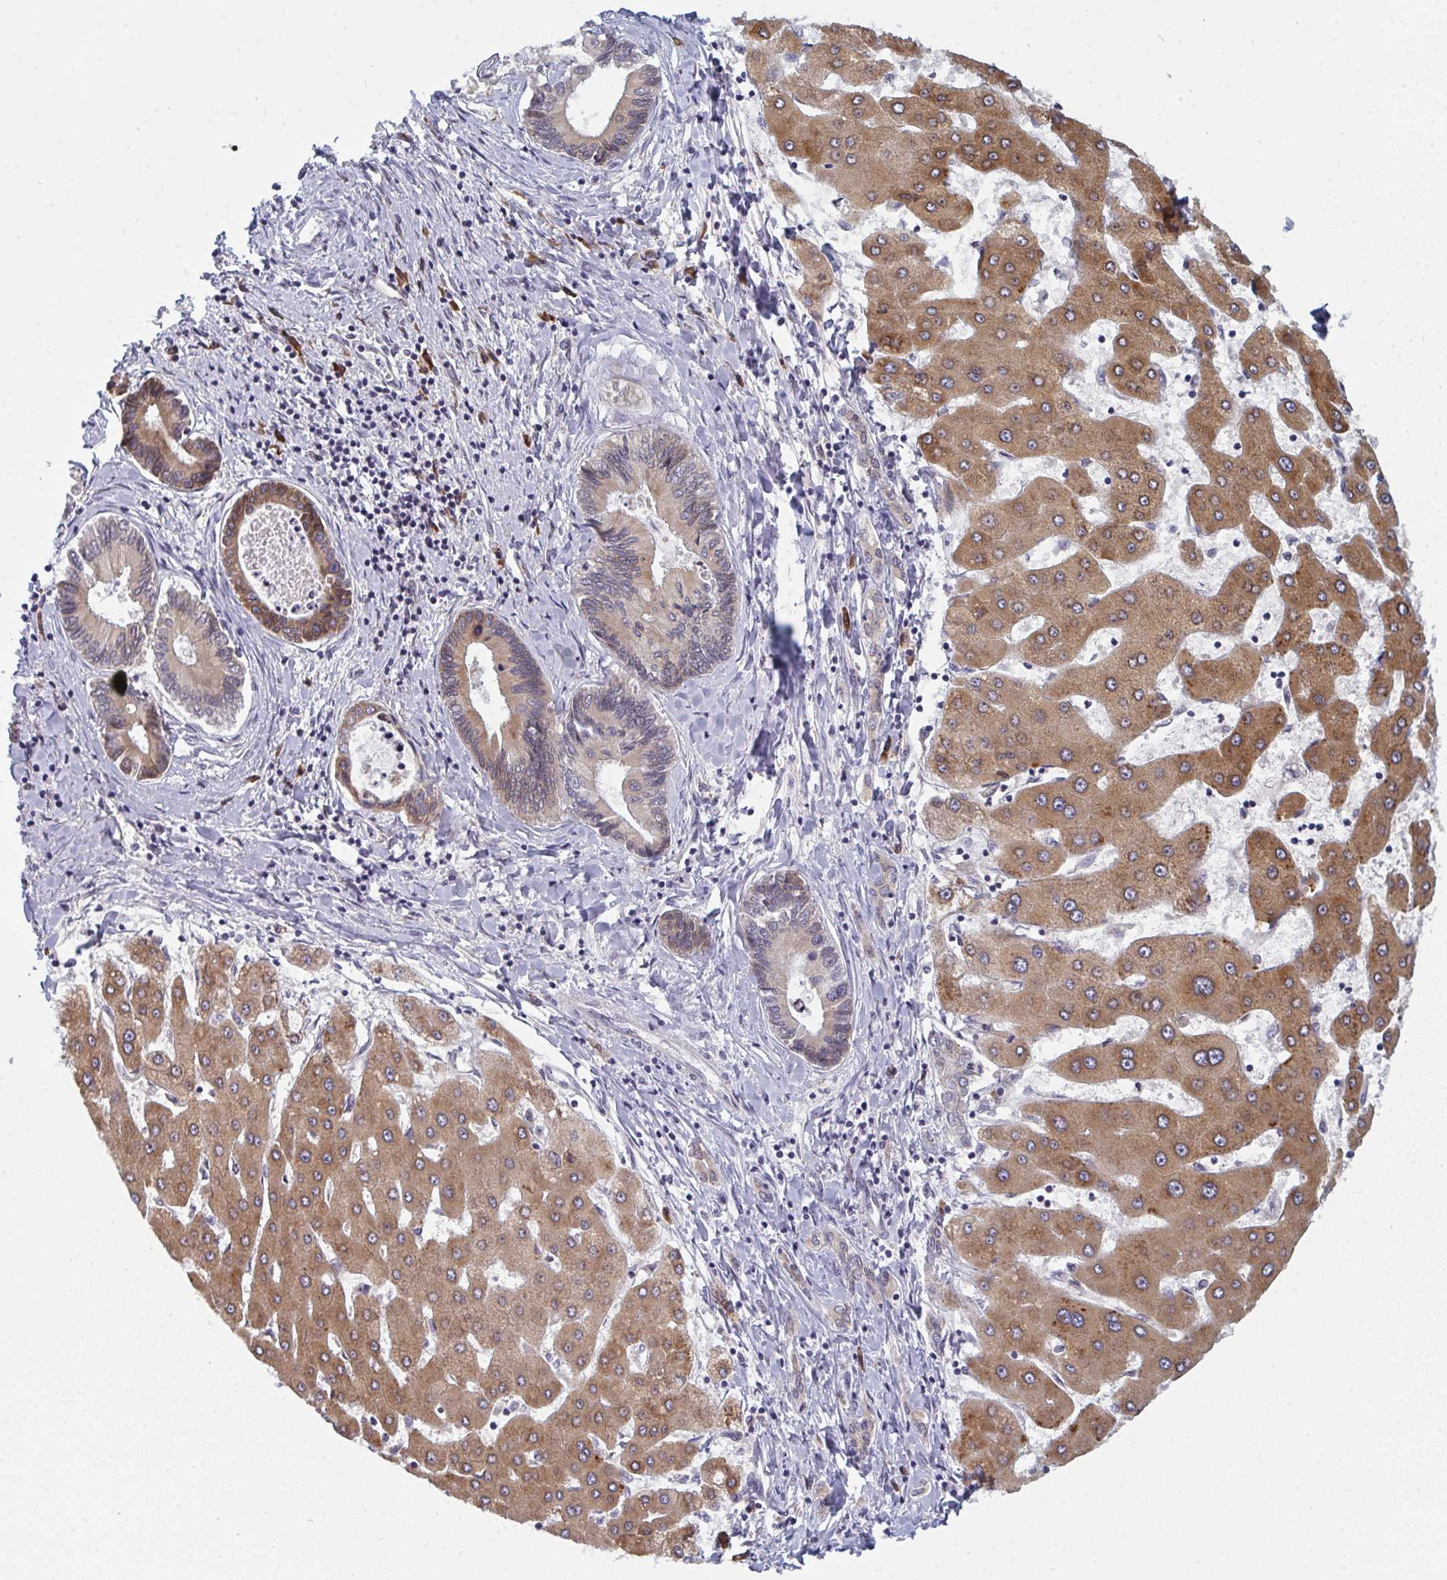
{"staining": {"intensity": "moderate", "quantity": ">75%", "location": "cytoplasmic/membranous"}, "tissue": "liver cancer", "cell_type": "Tumor cells", "image_type": "cancer", "snomed": [{"axis": "morphology", "description": "Cholangiocarcinoma"}, {"axis": "topography", "description": "Liver"}], "caption": "Protein staining exhibits moderate cytoplasmic/membranous positivity in about >75% of tumor cells in liver cancer (cholangiocarcinoma).", "gene": "LYSMD4", "patient": {"sex": "male", "age": 66}}